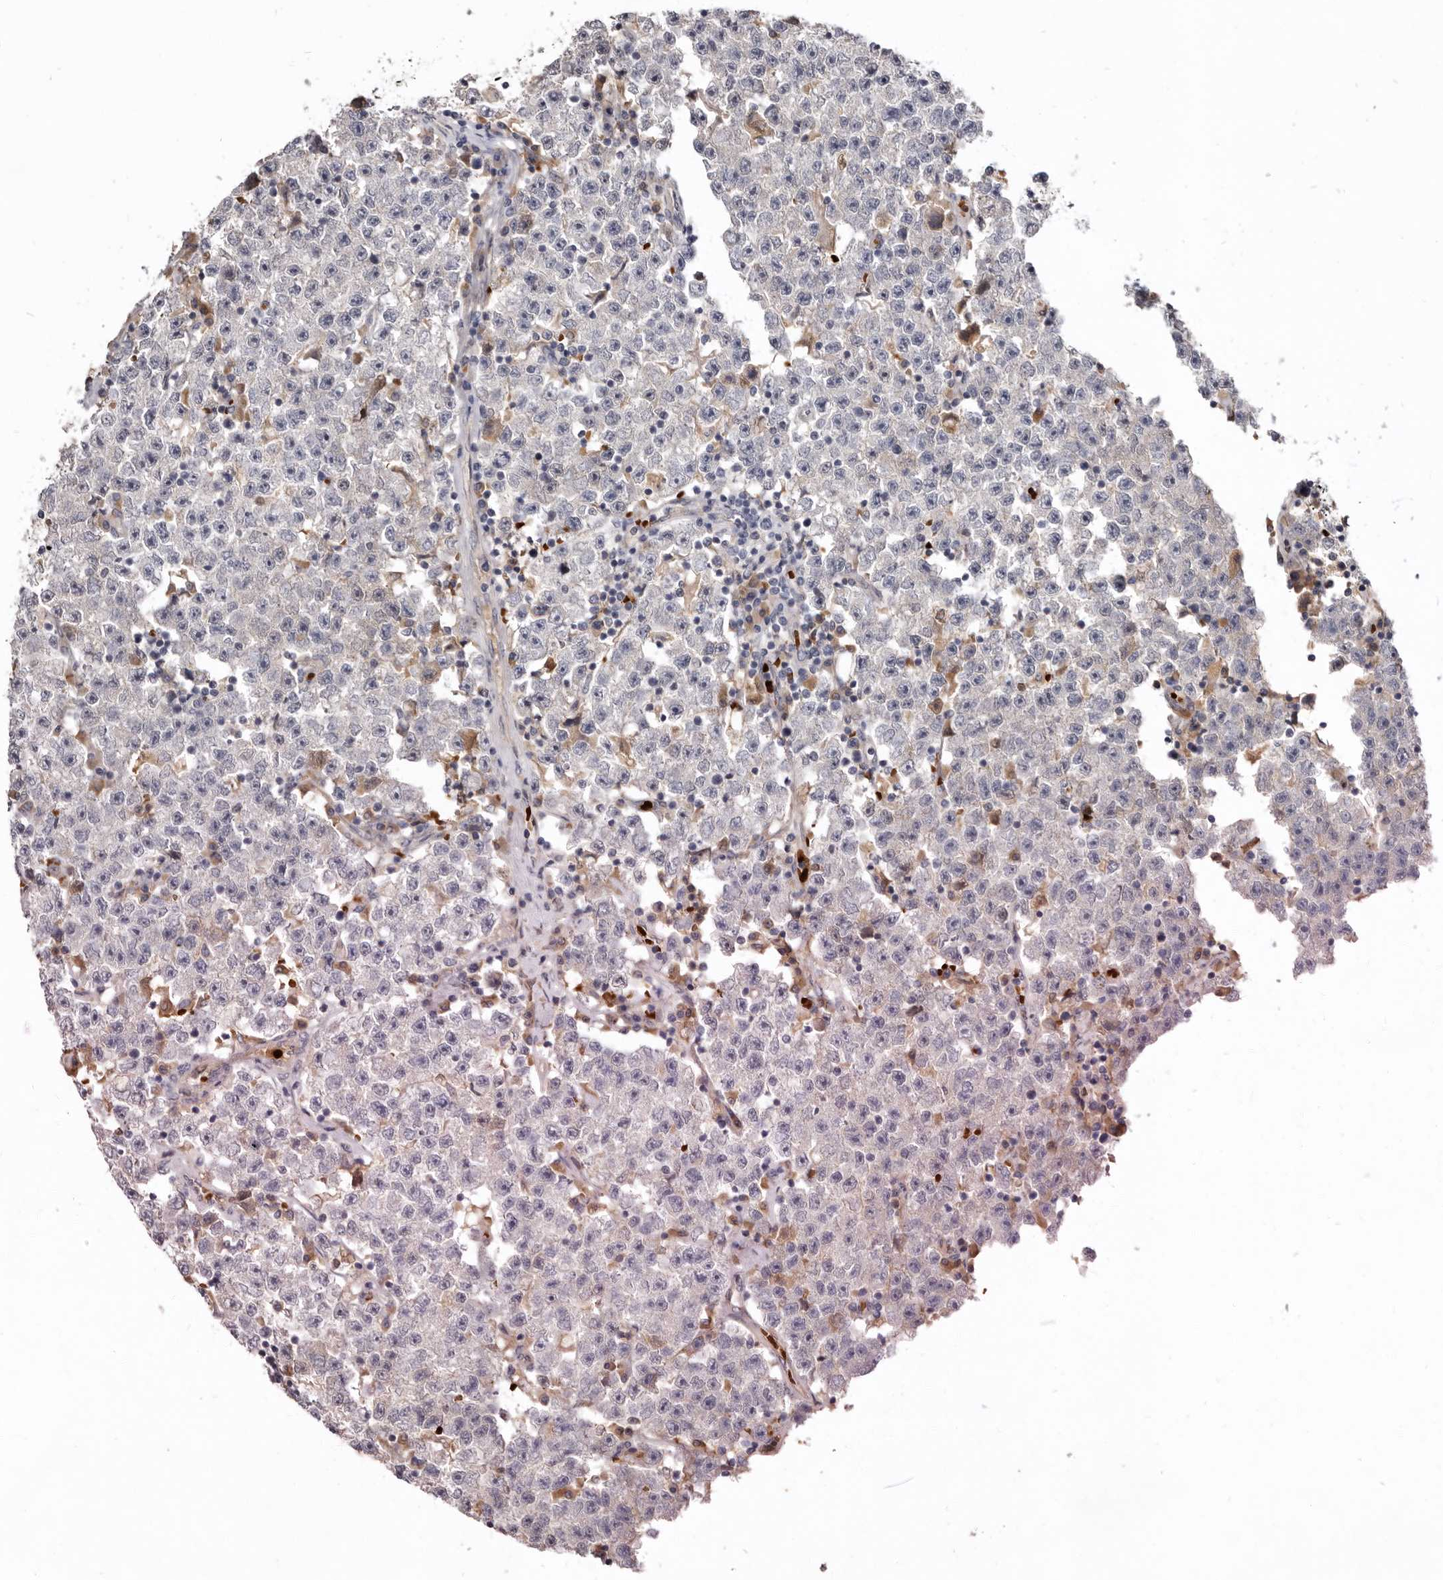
{"staining": {"intensity": "negative", "quantity": "none", "location": "none"}, "tissue": "testis cancer", "cell_type": "Tumor cells", "image_type": "cancer", "snomed": [{"axis": "morphology", "description": "Seminoma, NOS"}, {"axis": "topography", "description": "Testis"}], "caption": "This is an IHC photomicrograph of human testis cancer (seminoma). There is no expression in tumor cells.", "gene": "NENF", "patient": {"sex": "male", "age": 22}}